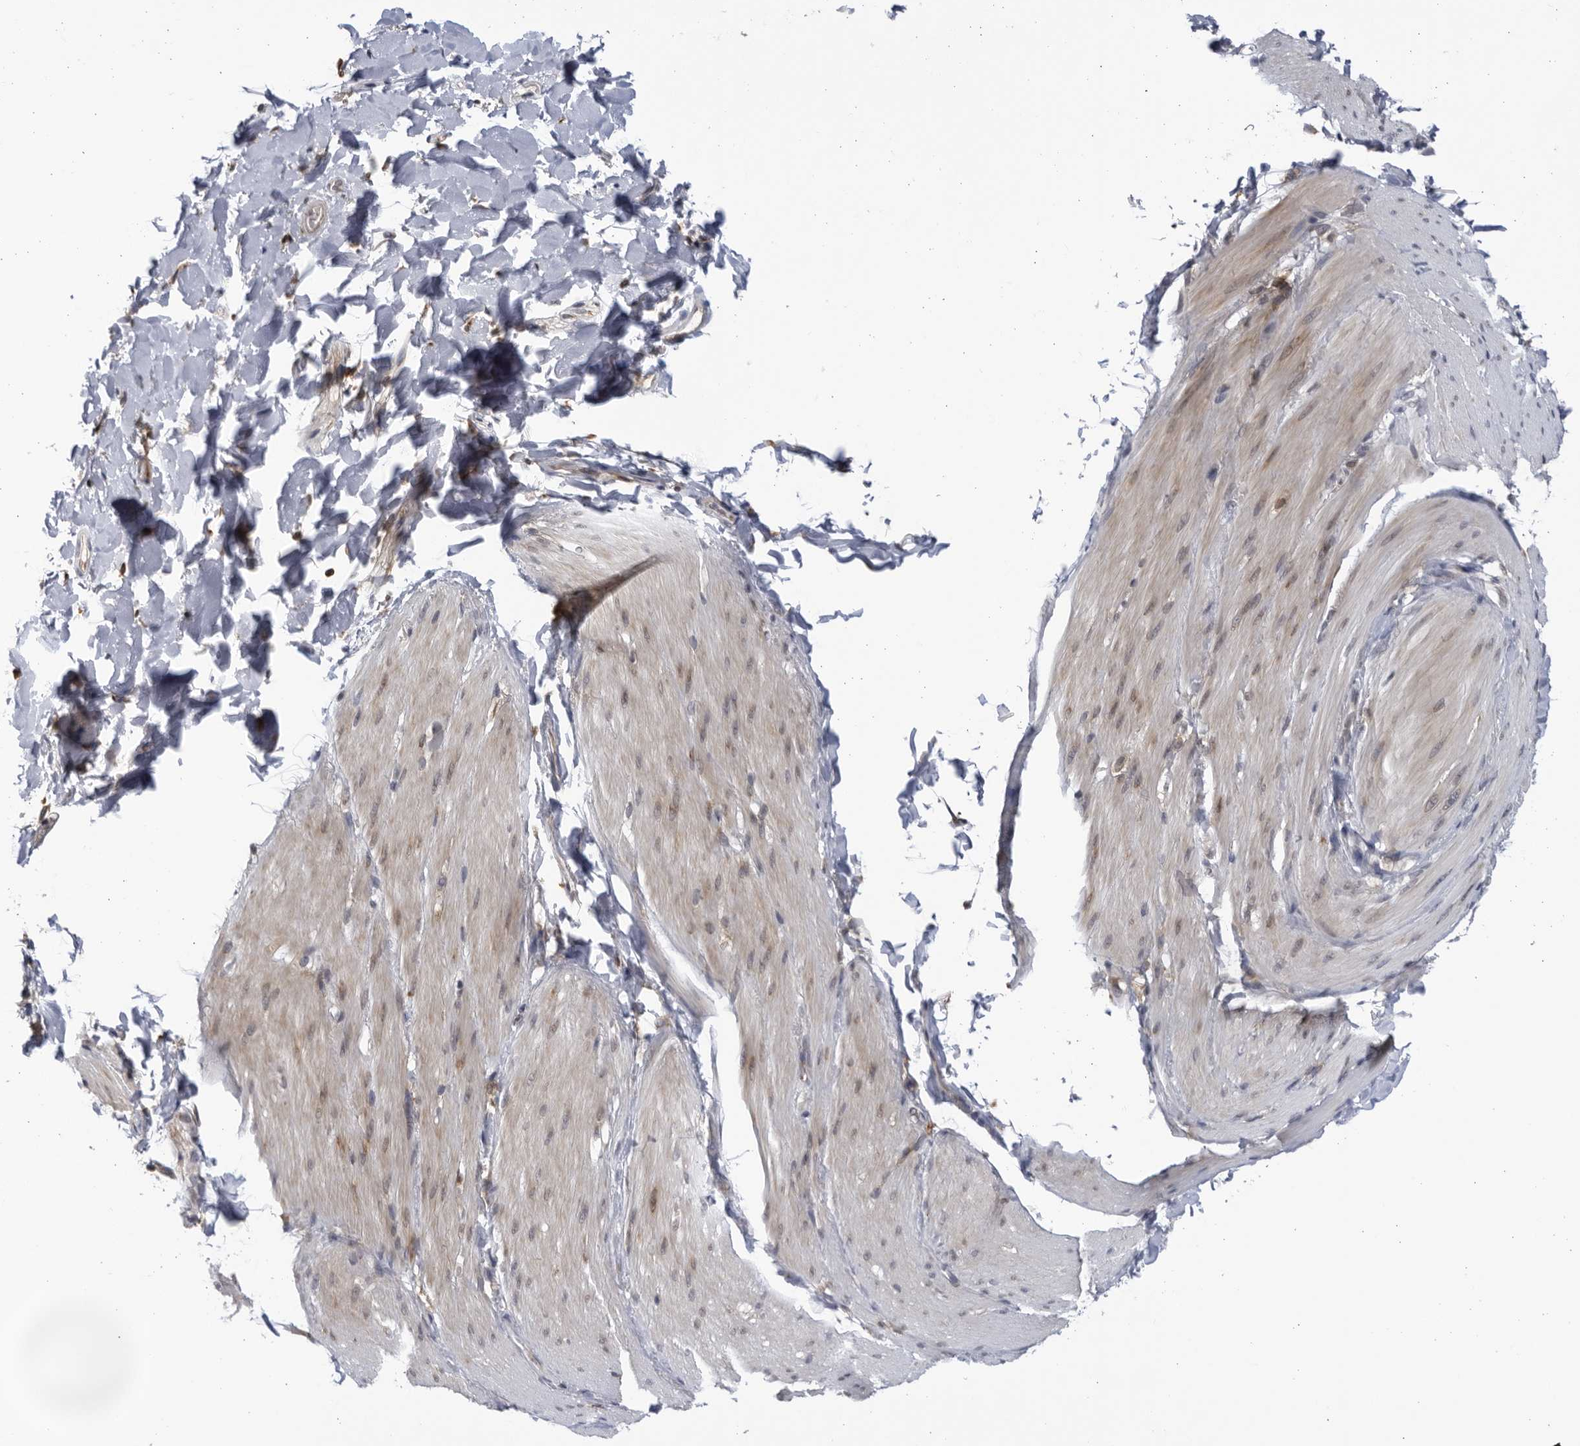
{"staining": {"intensity": "negative", "quantity": "none", "location": "none"}, "tissue": "smooth muscle", "cell_type": "Smooth muscle cells", "image_type": "normal", "snomed": [{"axis": "morphology", "description": "Normal tissue, NOS"}, {"axis": "topography", "description": "Smooth muscle"}, {"axis": "topography", "description": "Small intestine"}], "caption": "High magnification brightfield microscopy of benign smooth muscle stained with DAB (3,3'-diaminobenzidine) (brown) and counterstained with hematoxylin (blue): smooth muscle cells show no significant staining. (DAB (3,3'-diaminobenzidine) IHC, high magnification).", "gene": "BMP2K", "patient": {"sex": "female", "age": 84}}